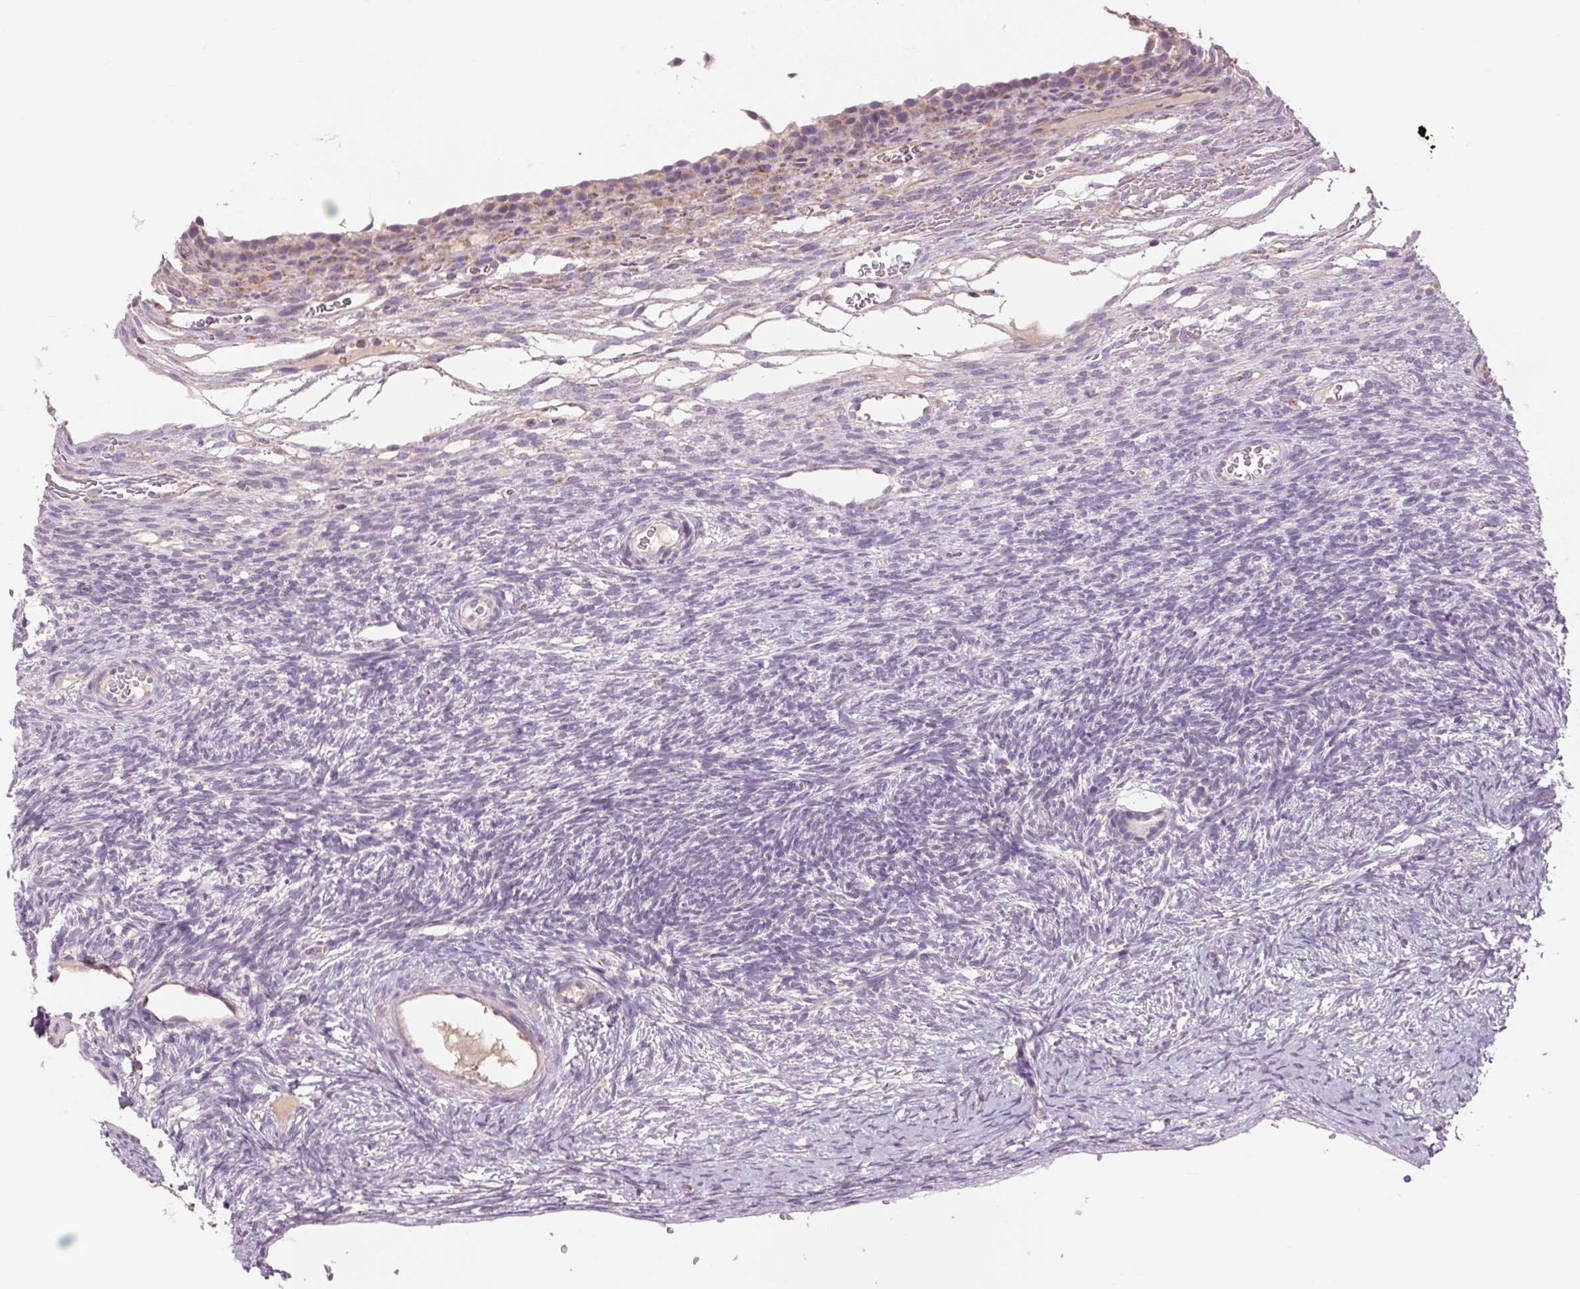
{"staining": {"intensity": "negative", "quantity": "none", "location": "none"}, "tissue": "ovary", "cell_type": "Follicle cells", "image_type": "normal", "snomed": [{"axis": "morphology", "description": "Normal tissue, NOS"}, {"axis": "topography", "description": "Ovary"}], "caption": "DAB immunohistochemical staining of benign human ovary shows no significant staining in follicle cells.", "gene": "COX6A1", "patient": {"sex": "female", "age": 34}}